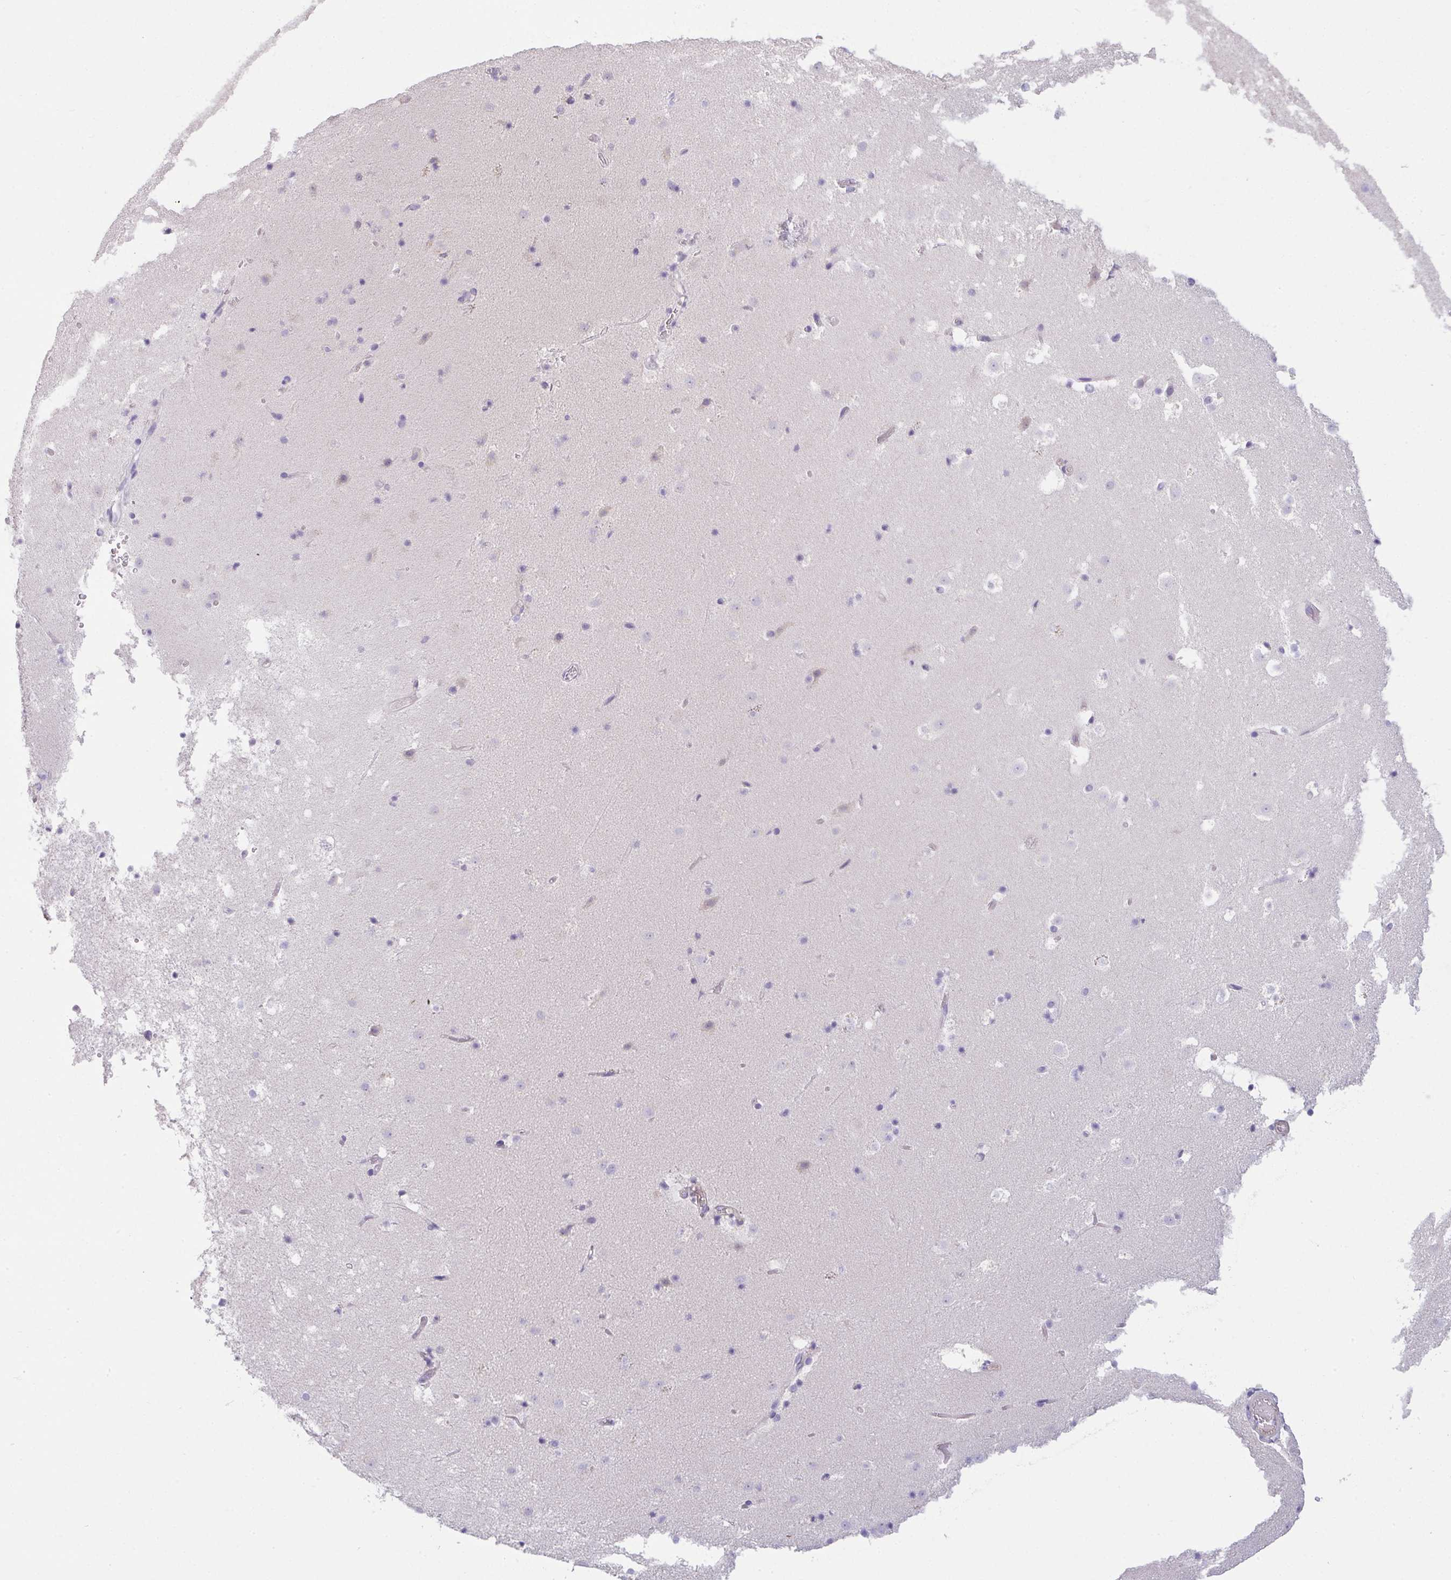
{"staining": {"intensity": "negative", "quantity": "none", "location": "none"}, "tissue": "caudate", "cell_type": "Glial cells", "image_type": "normal", "snomed": [{"axis": "morphology", "description": "Normal tissue, NOS"}, {"axis": "topography", "description": "Lateral ventricle wall"}], "caption": "High power microscopy histopathology image of an immunohistochemistry histopathology image of unremarkable caudate, revealing no significant expression in glial cells.", "gene": "FILIP1", "patient": {"sex": "male", "age": 37}}